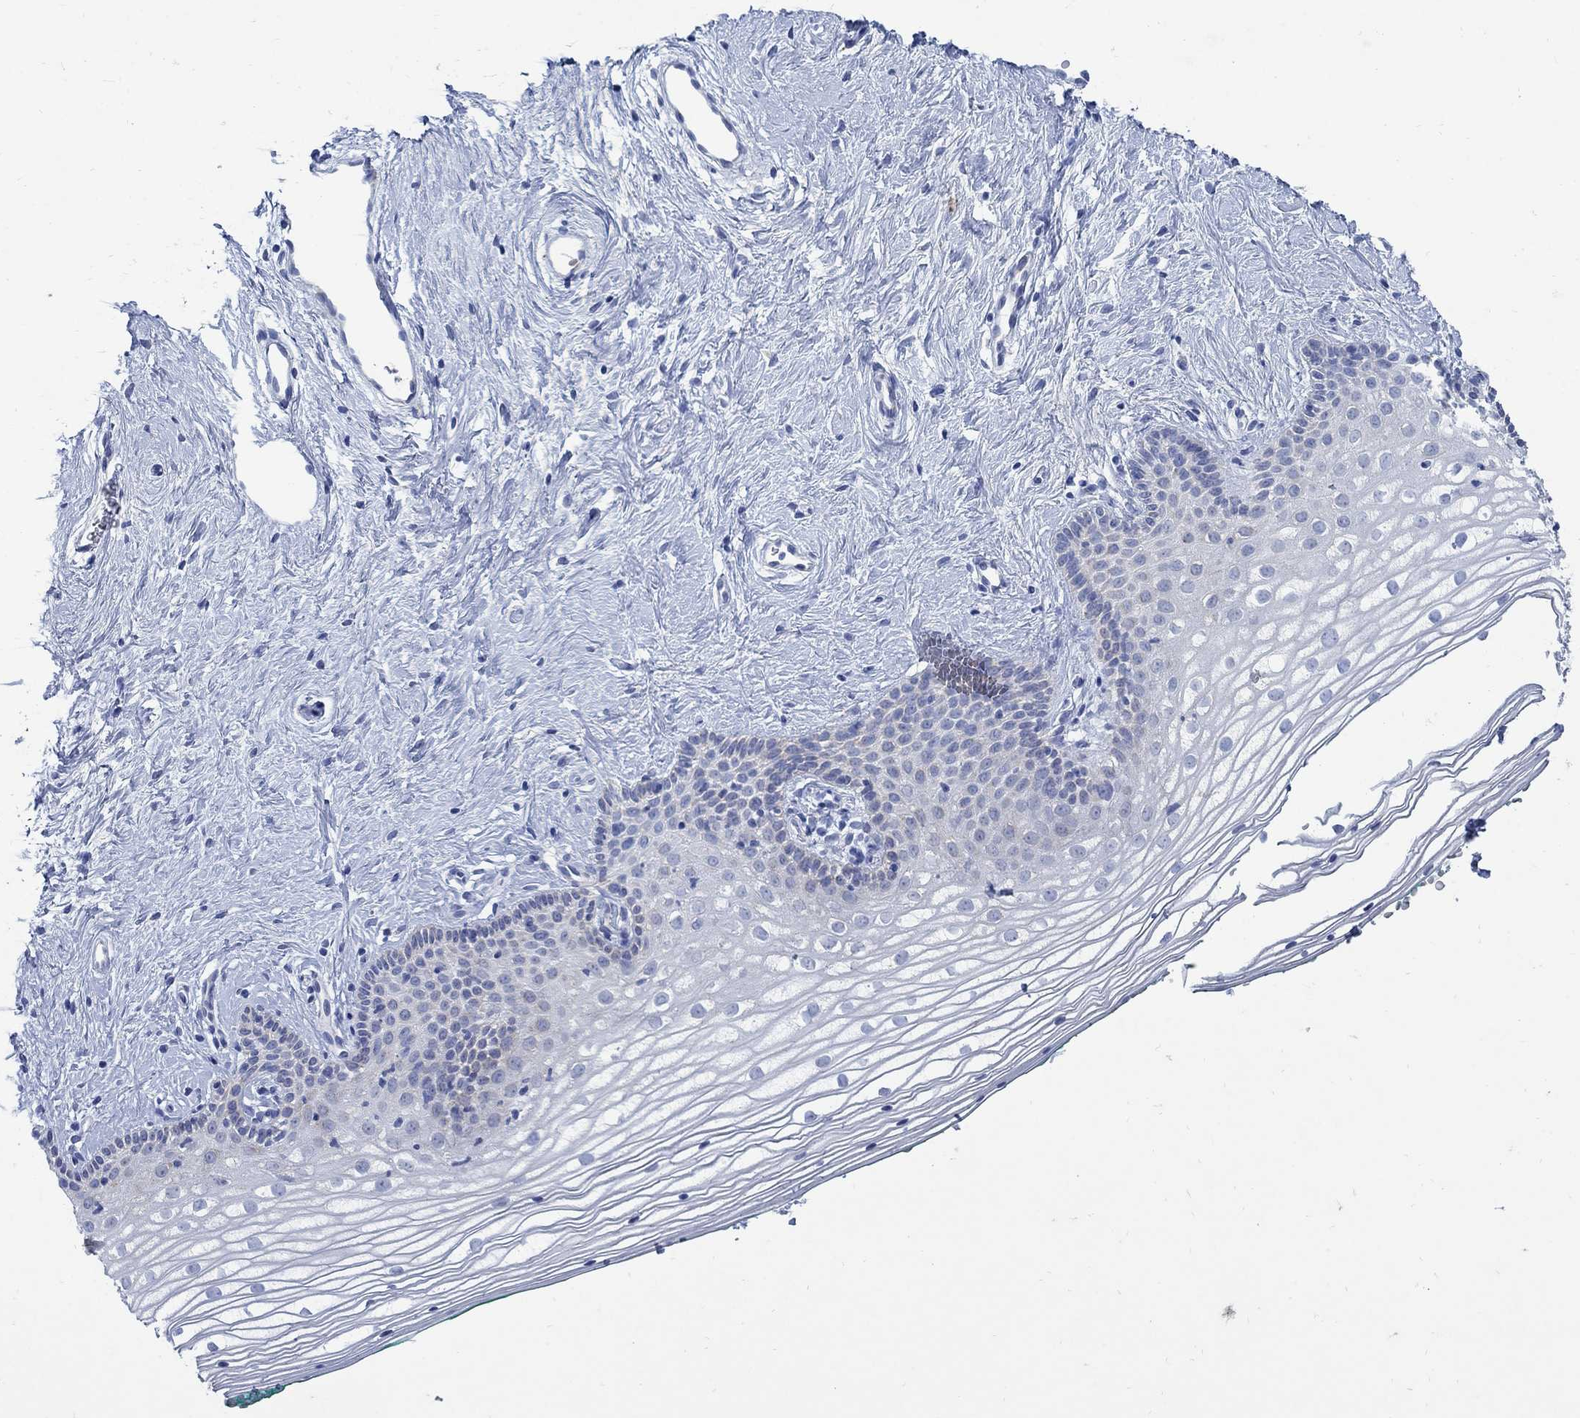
{"staining": {"intensity": "negative", "quantity": "none", "location": "none"}, "tissue": "vagina", "cell_type": "Squamous epithelial cells", "image_type": "normal", "snomed": [{"axis": "morphology", "description": "Normal tissue, NOS"}, {"axis": "topography", "description": "Vagina"}], "caption": "This is an IHC histopathology image of unremarkable human vagina. There is no expression in squamous epithelial cells.", "gene": "ZDHHC14", "patient": {"sex": "female", "age": 36}}